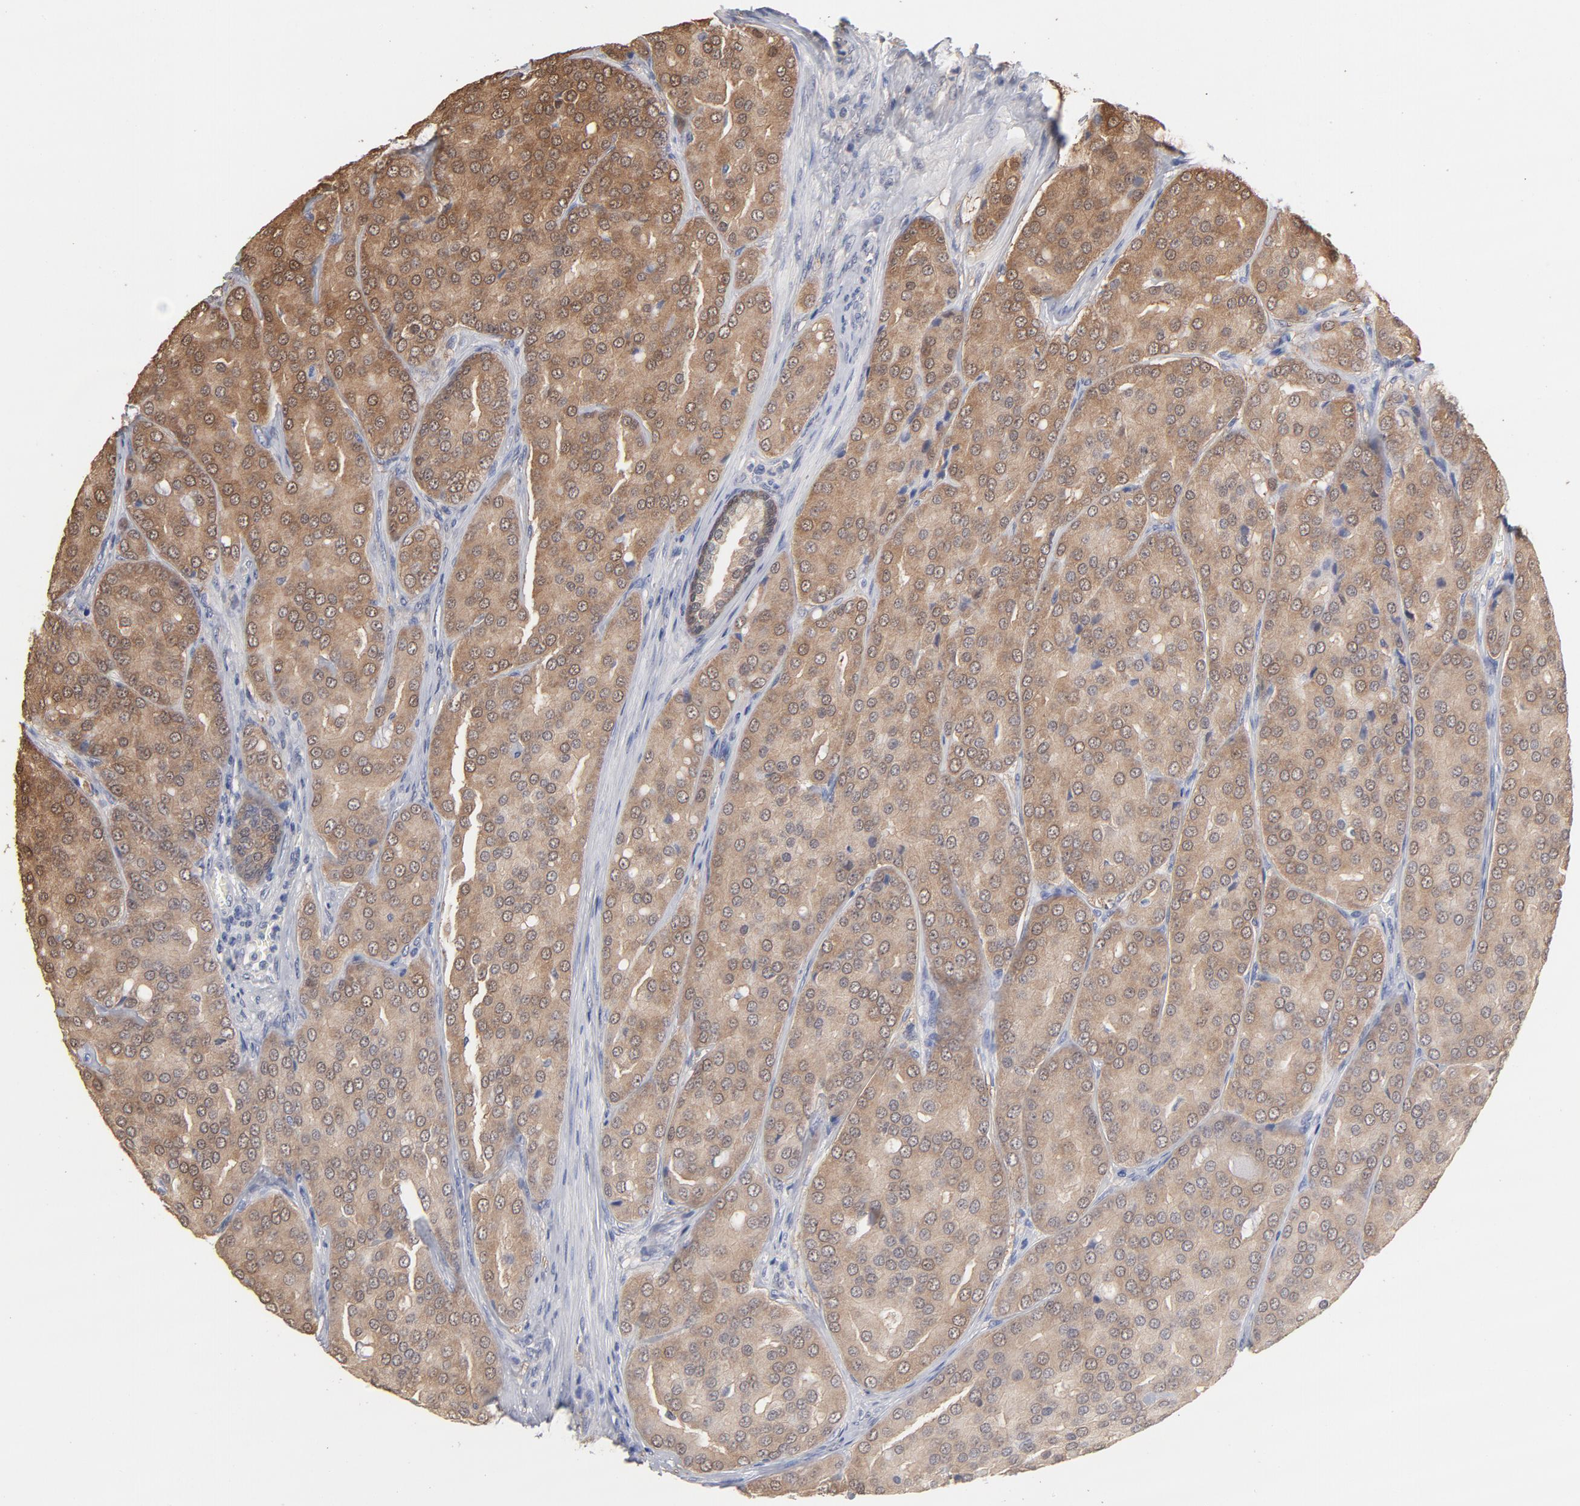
{"staining": {"intensity": "strong", "quantity": ">75%", "location": "cytoplasmic/membranous"}, "tissue": "prostate cancer", "cell_type": "Tumor cells", "image_type": "cancer", "snomed": [{"axis": "morphology", "description": "Adenocarcinoma, High grade"}, {"axis": "topography", "description": "Prostate"}], "caption": "Immunohistochemistry (IHC) photomicrograph of human prostate adenocarcinoma (high-grade) stained for a protein (brown), which demonstrates high levels of strong cytoplasmic/membranous expression in approximately >75% of tumor cells.", "gene": "MIF", "patient": {"sex": "male", "age": 64}}